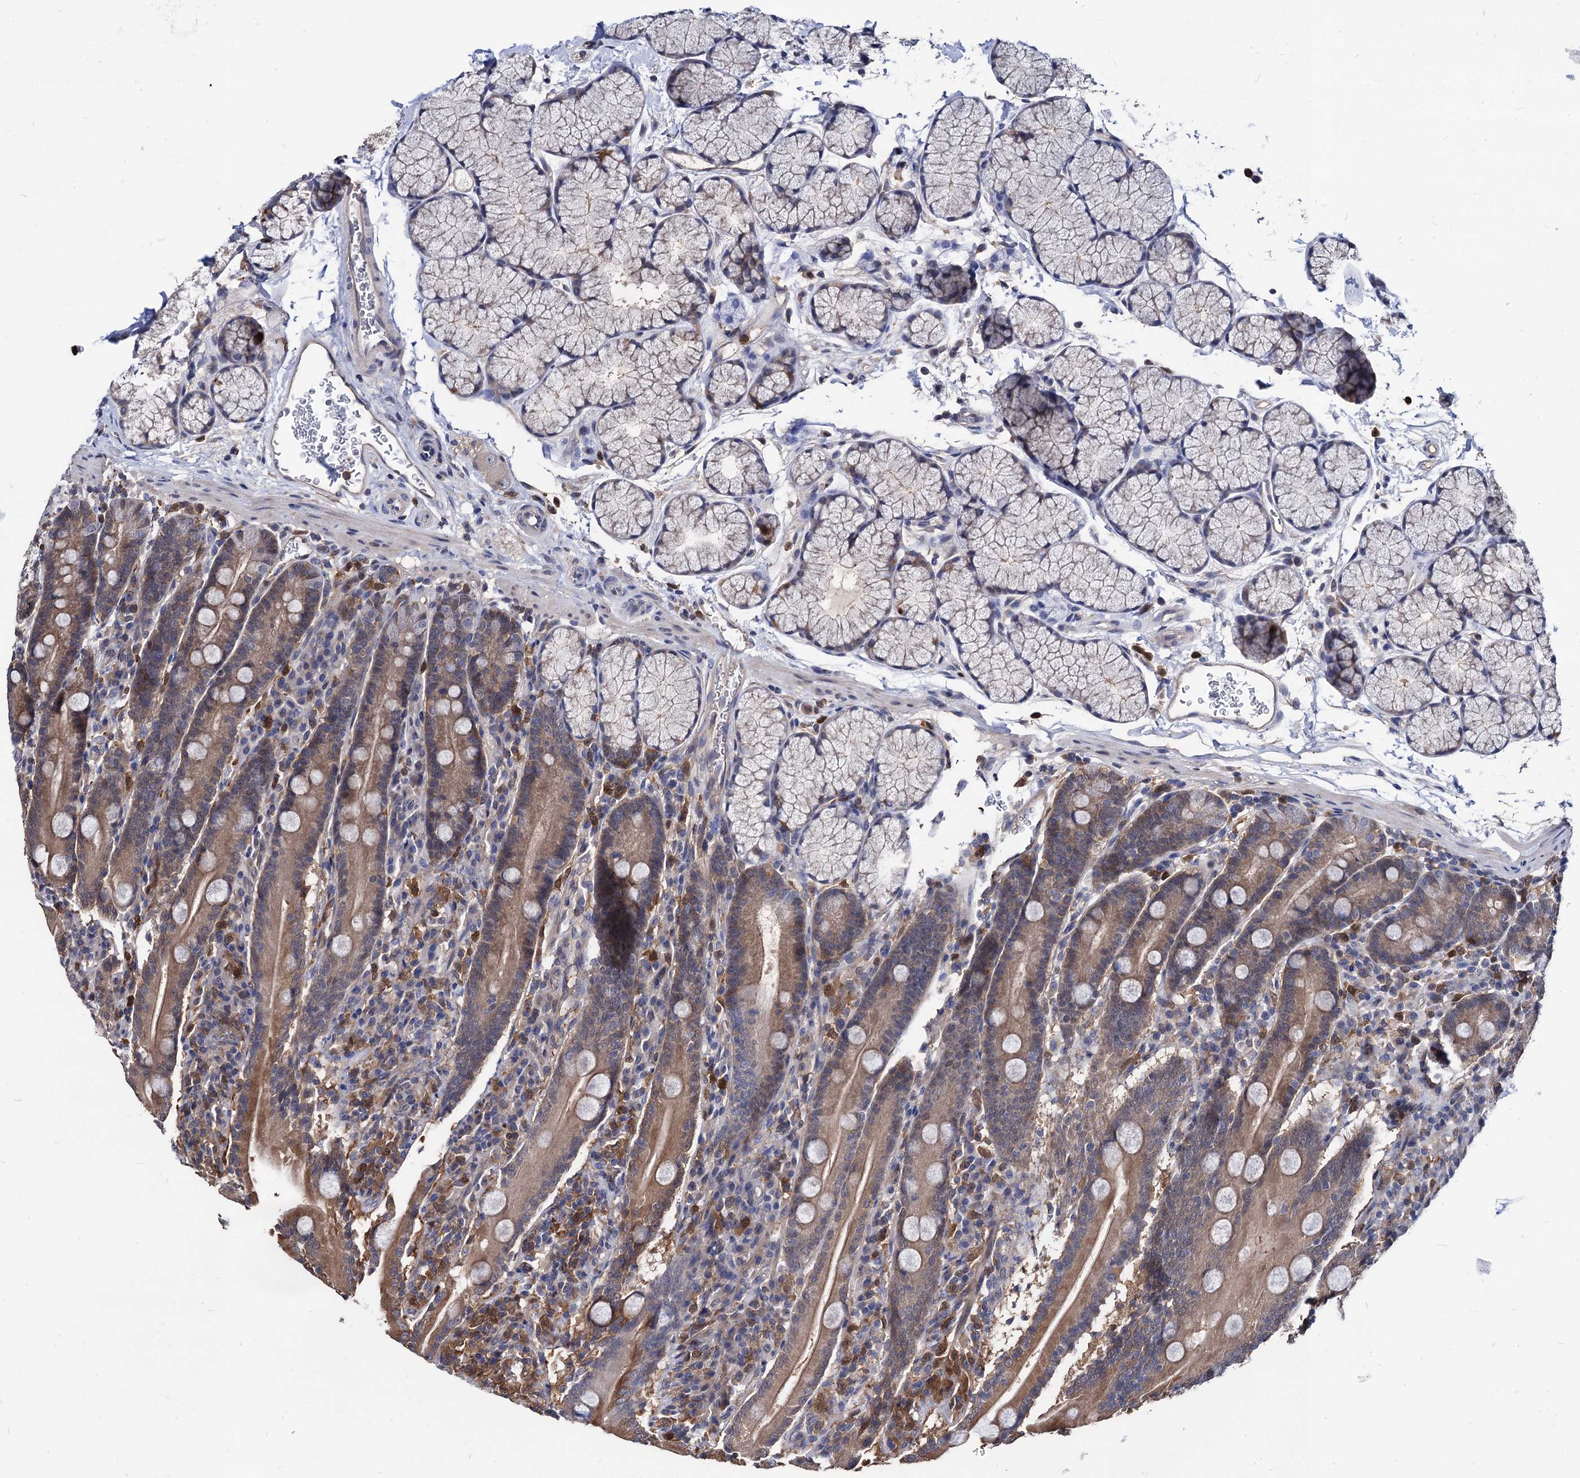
{"staining": {"intensity": "moderate", "quantity": ">75%", "location": "cytoplasmic/membranous"}, "tissue": "duodenum", "cell_type": "Glandular cells", "image_type": "normal", "snomed": [{"axis": "morphology", "description": "Normal tissue, NOS"}, {"axis": "topography", "description": "Duodenum"}], "caption": "The photomicrograph displays immunohistochemical staining of unremarkable duodenum. There is moderate cytoplasmic/membranous staining is appreciated in approximately >75% of glandular cells. The protein is shown in brown color, while the nuclei are stained blue.", "gene": "CPPED1", "patient": {"sex": "male", "age": 35}}